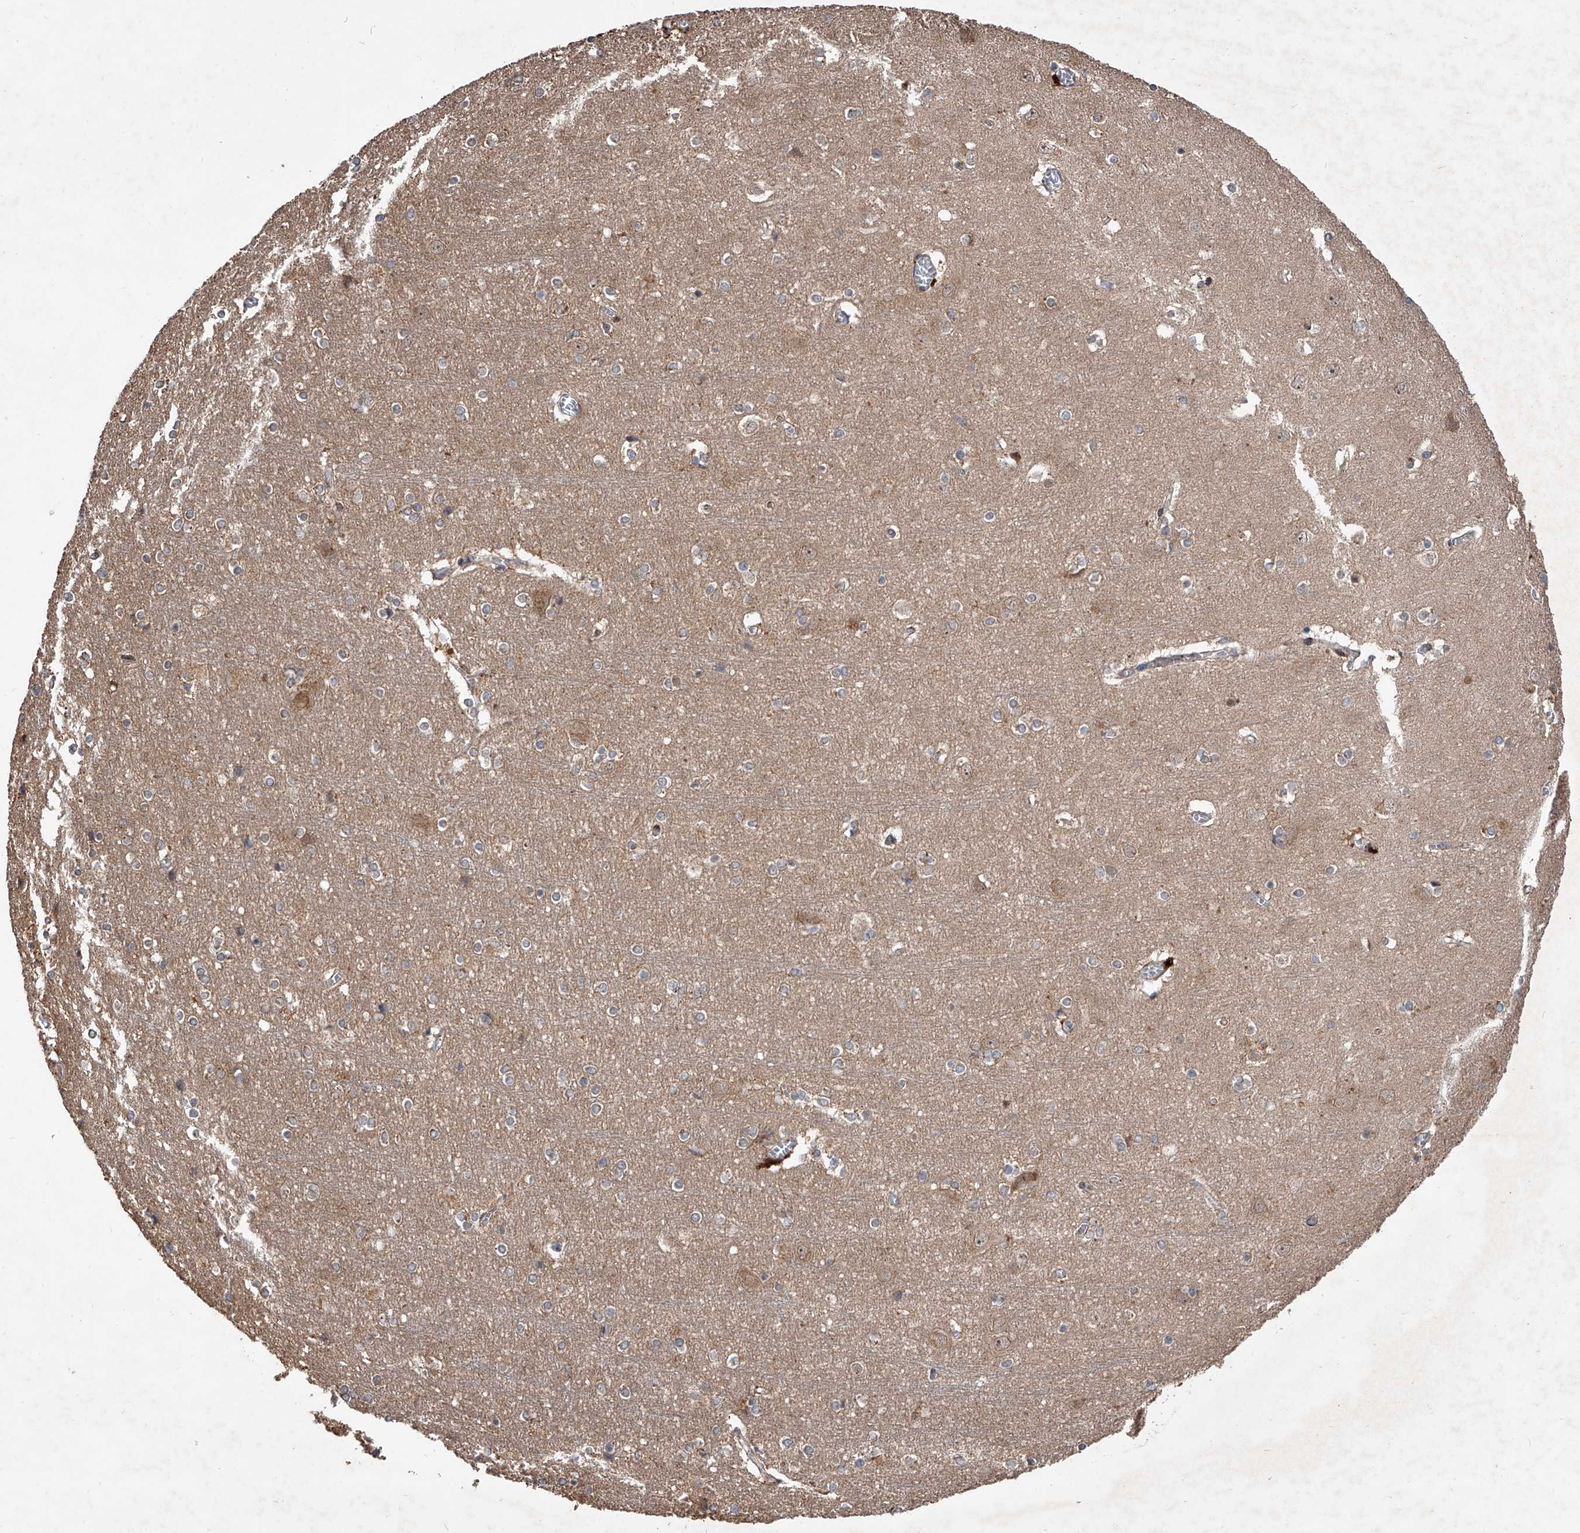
{"staining": {"intensity": "weak", "quantity": ">75%", "location": "cytoplasmic/membranous"}, "tissue": "cerebral cortex", "cell_type": "Endothelial cells", "image_type": "normal", "snomed": [{"axis": "morphology", "description": "Normal tissue, NOS"}, {"axis": "topography", "description": "Cerebral cortex"}], "caption": "Immunohistochemistry of normal cerebral cortex displays low levels of weak cytoplasmic/membranous expression in about >75% of endothelial cells. The protein is stained brown, and the nuclei are stained in blue (DAB (3,3'-diaminobenzidine) IHC with brightfield microscopy, high magnification).", "gene": "GEMIN8", "patient": {"sex": "male", "age": 54}}